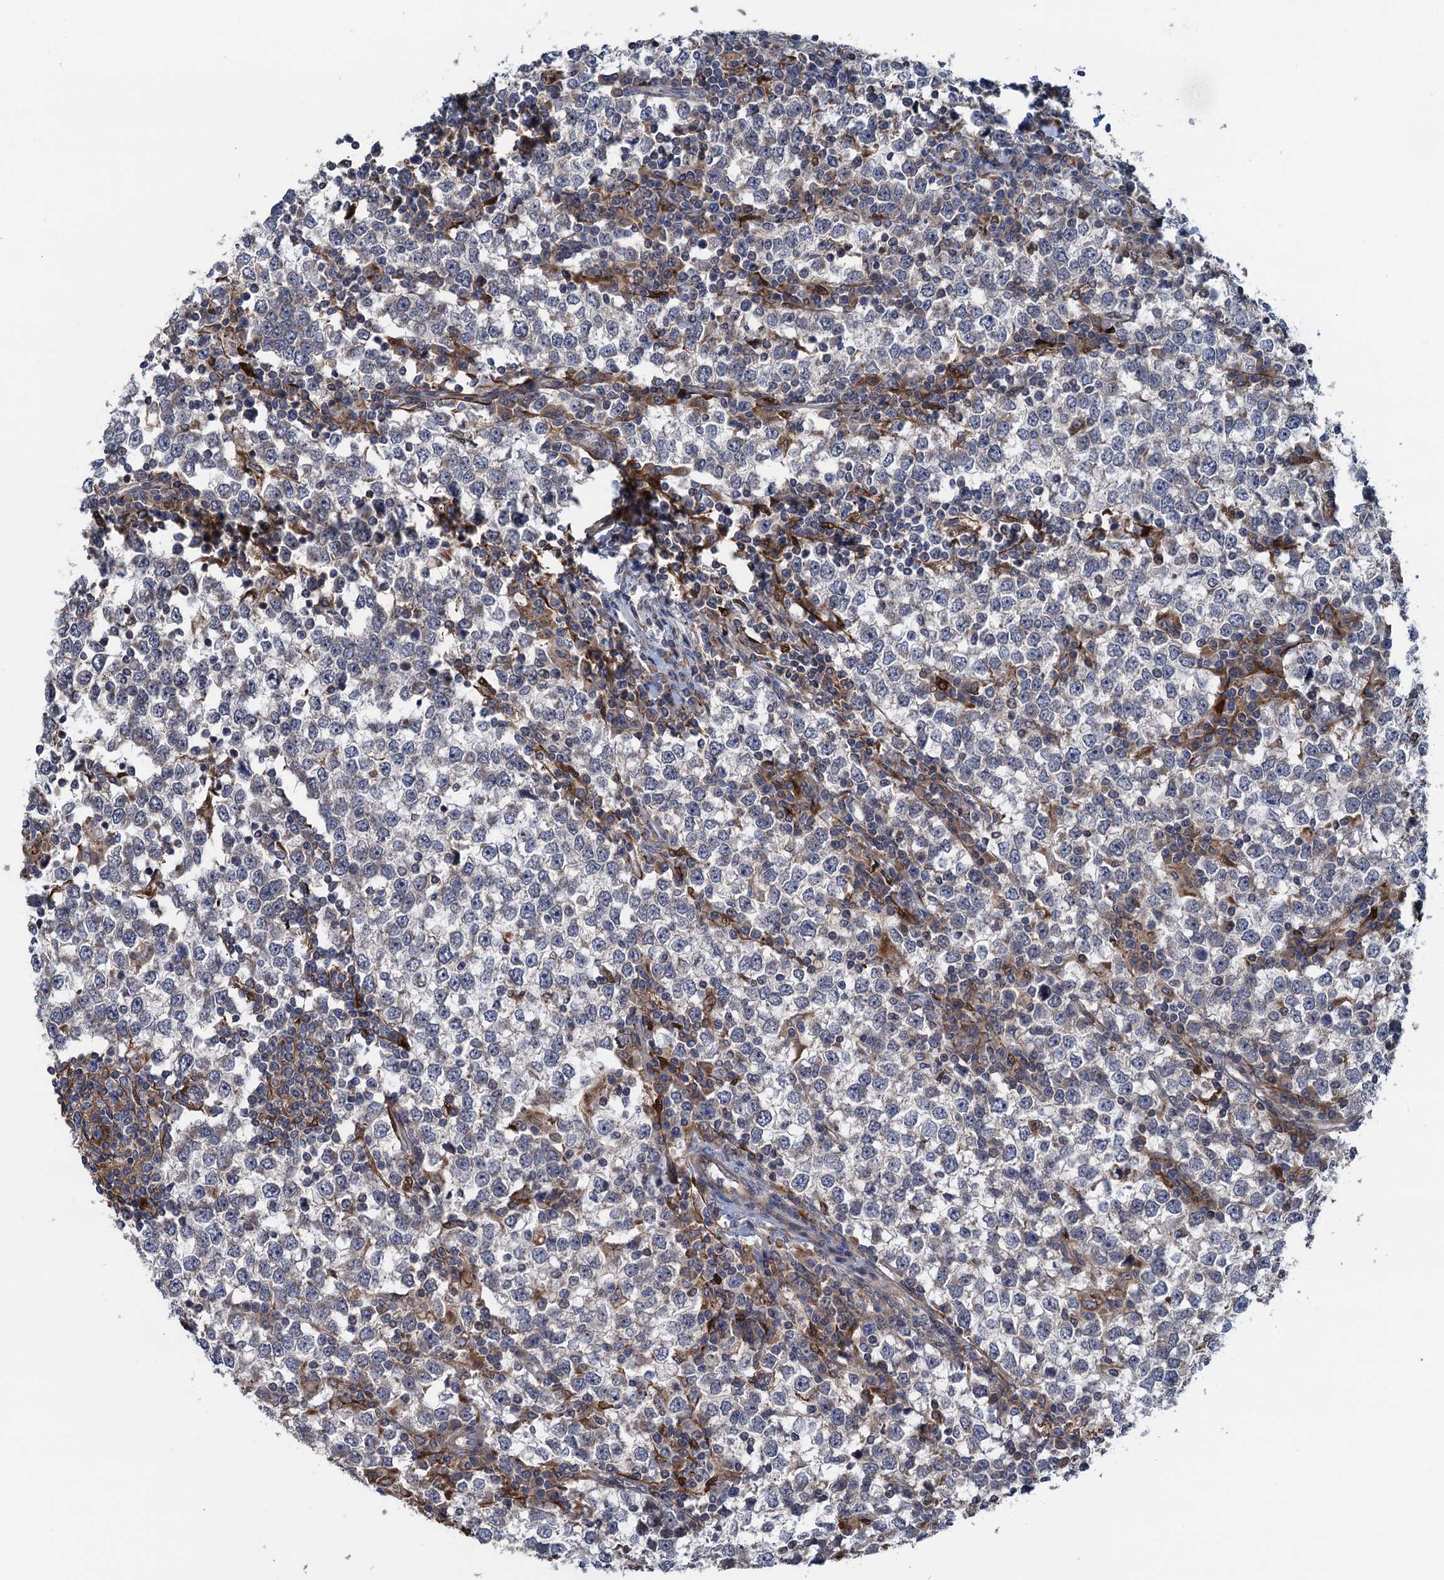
{"staining": {"intensity": "negative", "quantity": "none", "location": "none"}, "tissue": "testis cancer", "cell_type": "Tumor cells", "image_type": "cancer", "snomed": [{"axis": "morphology", "description": "Seminoma, NOS"}, {"axis": "topography", "description": "Testis"}], "caption": "IHC histopathology image of neoplastic tissue: human testis cancer (seminoma) stained with DAB (3,3'-diaminobenzidine) displays no significant protein staining in tumor cells.", "gene": "CNTN5", "patient": {"sex": "male", "age": 65}}